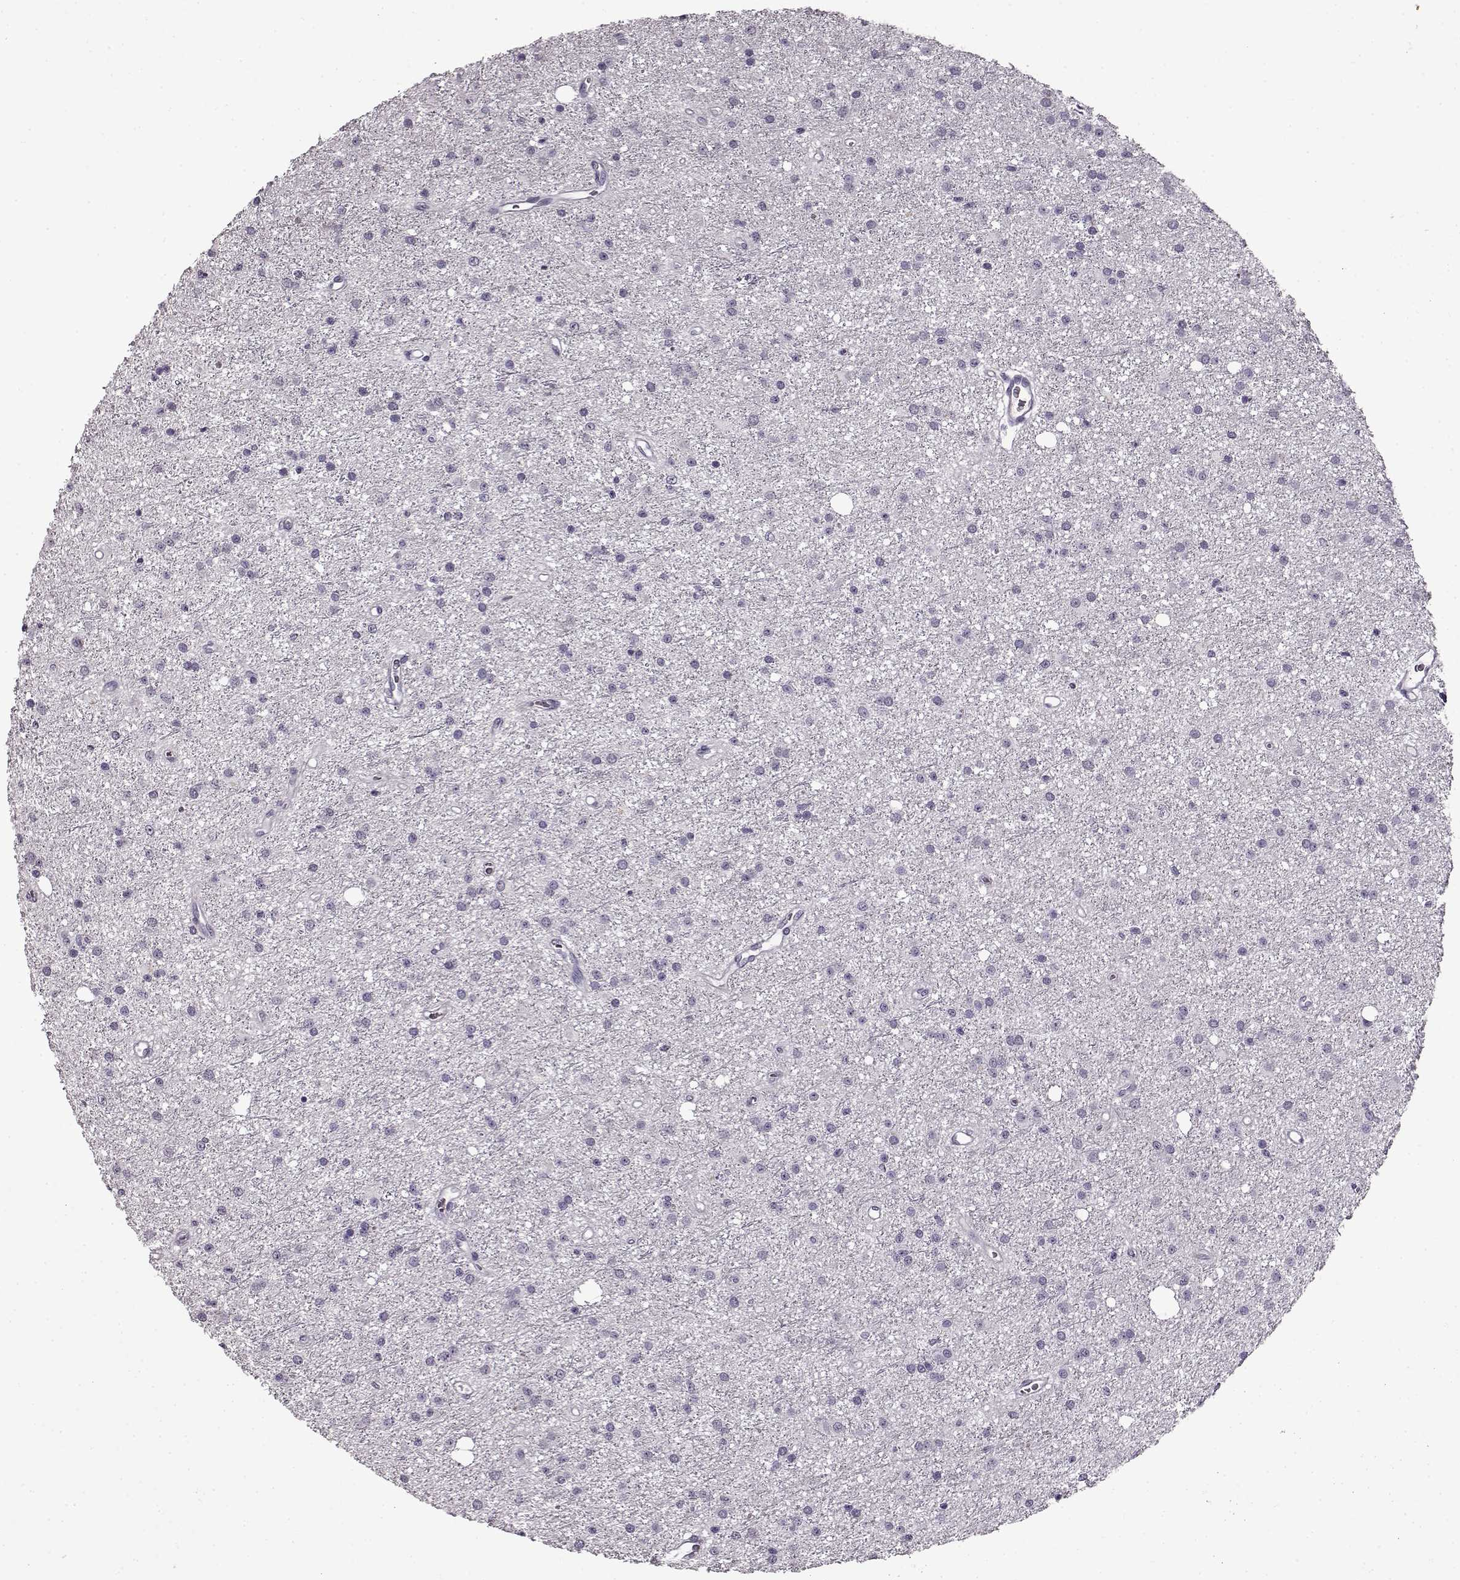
{"staining": {"intensity": "negative", "quantity": "none", "location": "none"}, "tissue": "glioma", "cell_type": "Tumor cells", "image_type": "cancer", "snomed": [{"axis": "morphology", "description": "Glioma, malignant, Low grade"}, {"axis": "topography", "description": "Brain"}], "caption": "Protein analysis of malignant glioma (low-grade) demonstrates no significant staining in tumor cells.", "gene": "FSHB", "patient": {"sex": "male", "age": 27}}